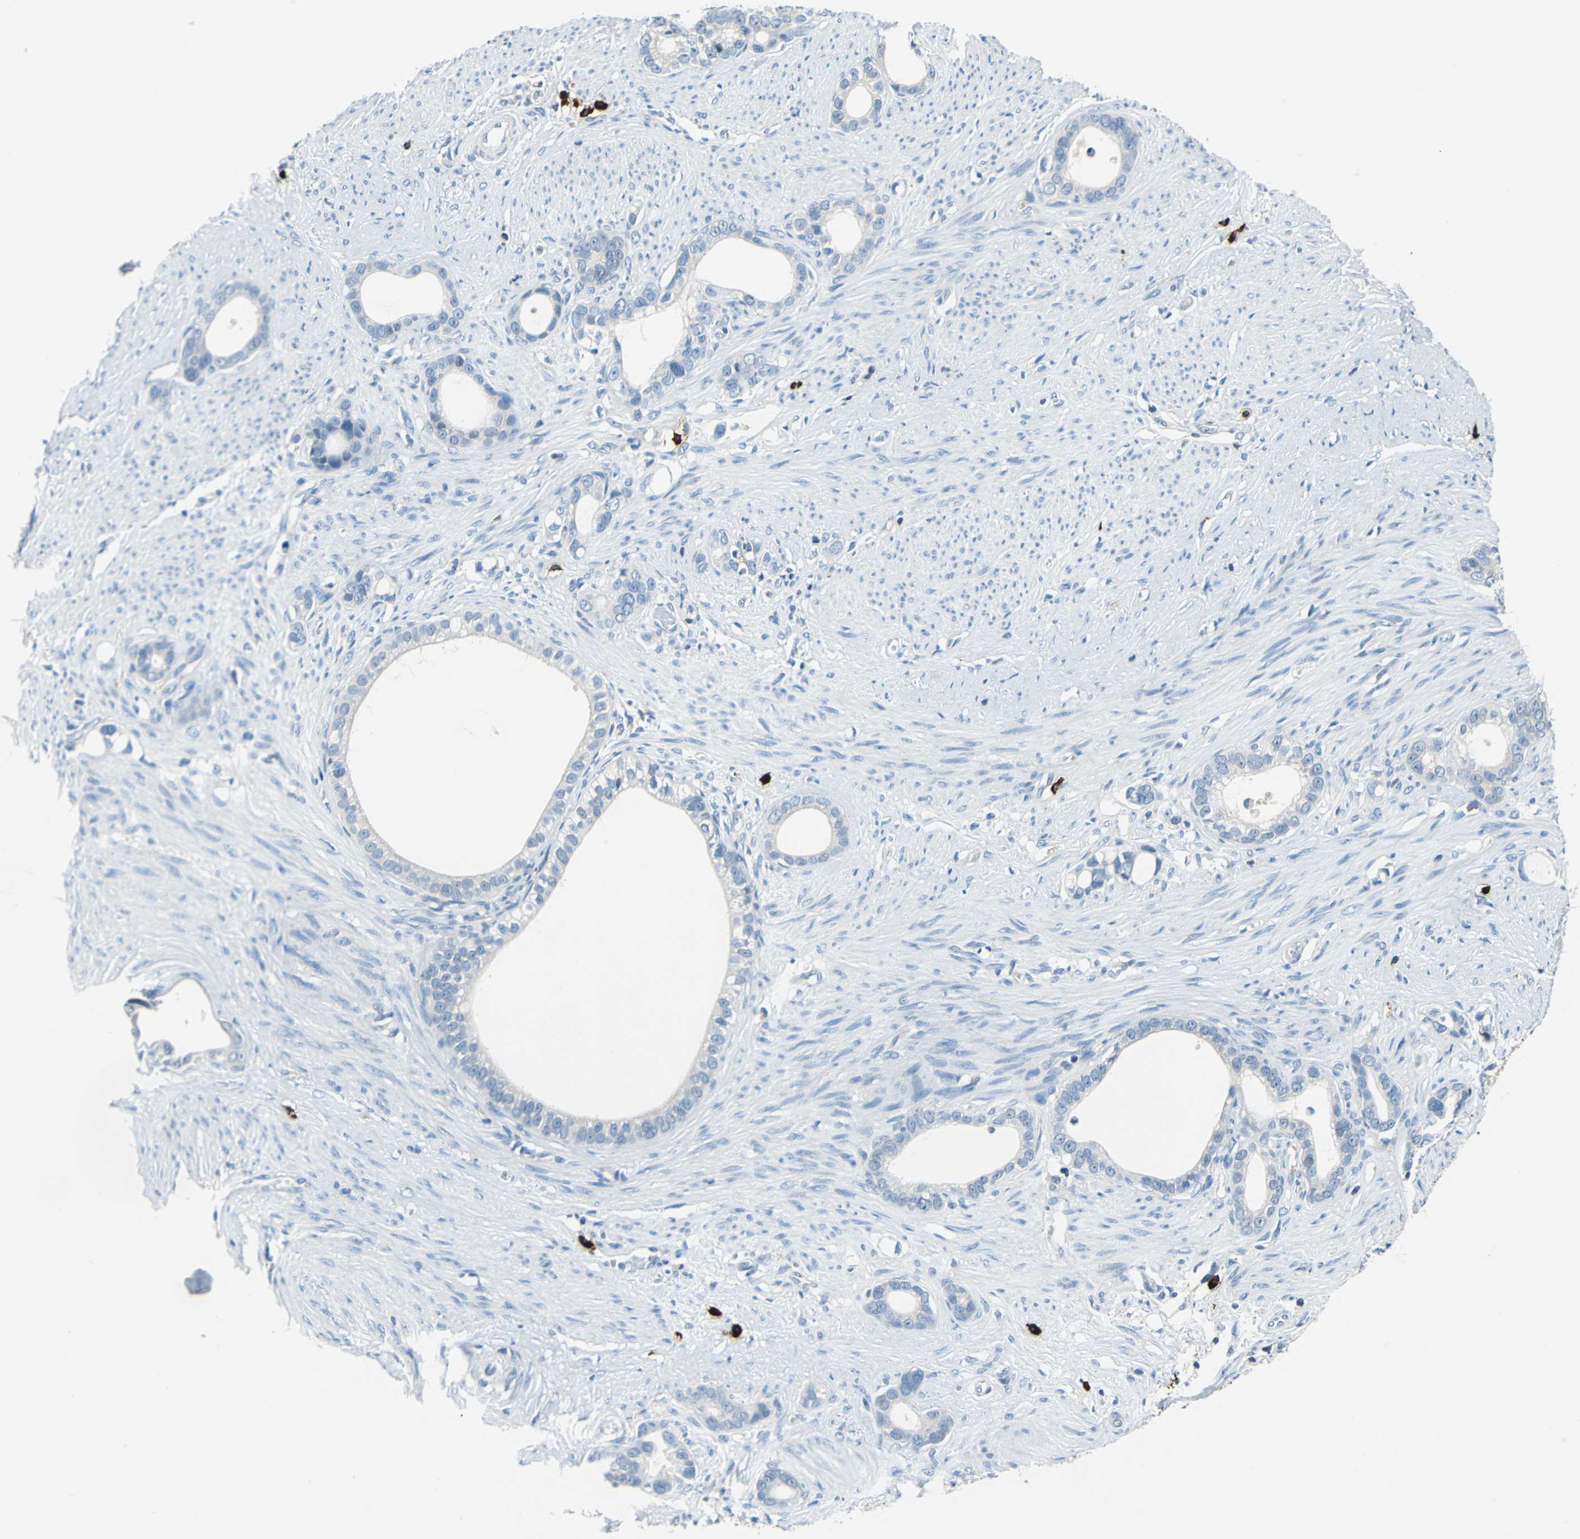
{"staining": {"intensity": "negative", "quantity": "none", "location": "none"}, "tissue": "stomach cancer", "cell_type": "Tumor cells", "image_type": "cancer", "snomed": [{"axis": "morphology", "description": "Adenocarcinoma, NOS"}, {"axis": "topography", "description": "Stomach"}], "caption": "This is a photomicrograph of immunohistochemistry (IHC) staining of adenocarcinoma (stomach), which shows no staining in tumor cells.", "gene": "CPA3", "patient": {"sex": "female", "age": 75}}